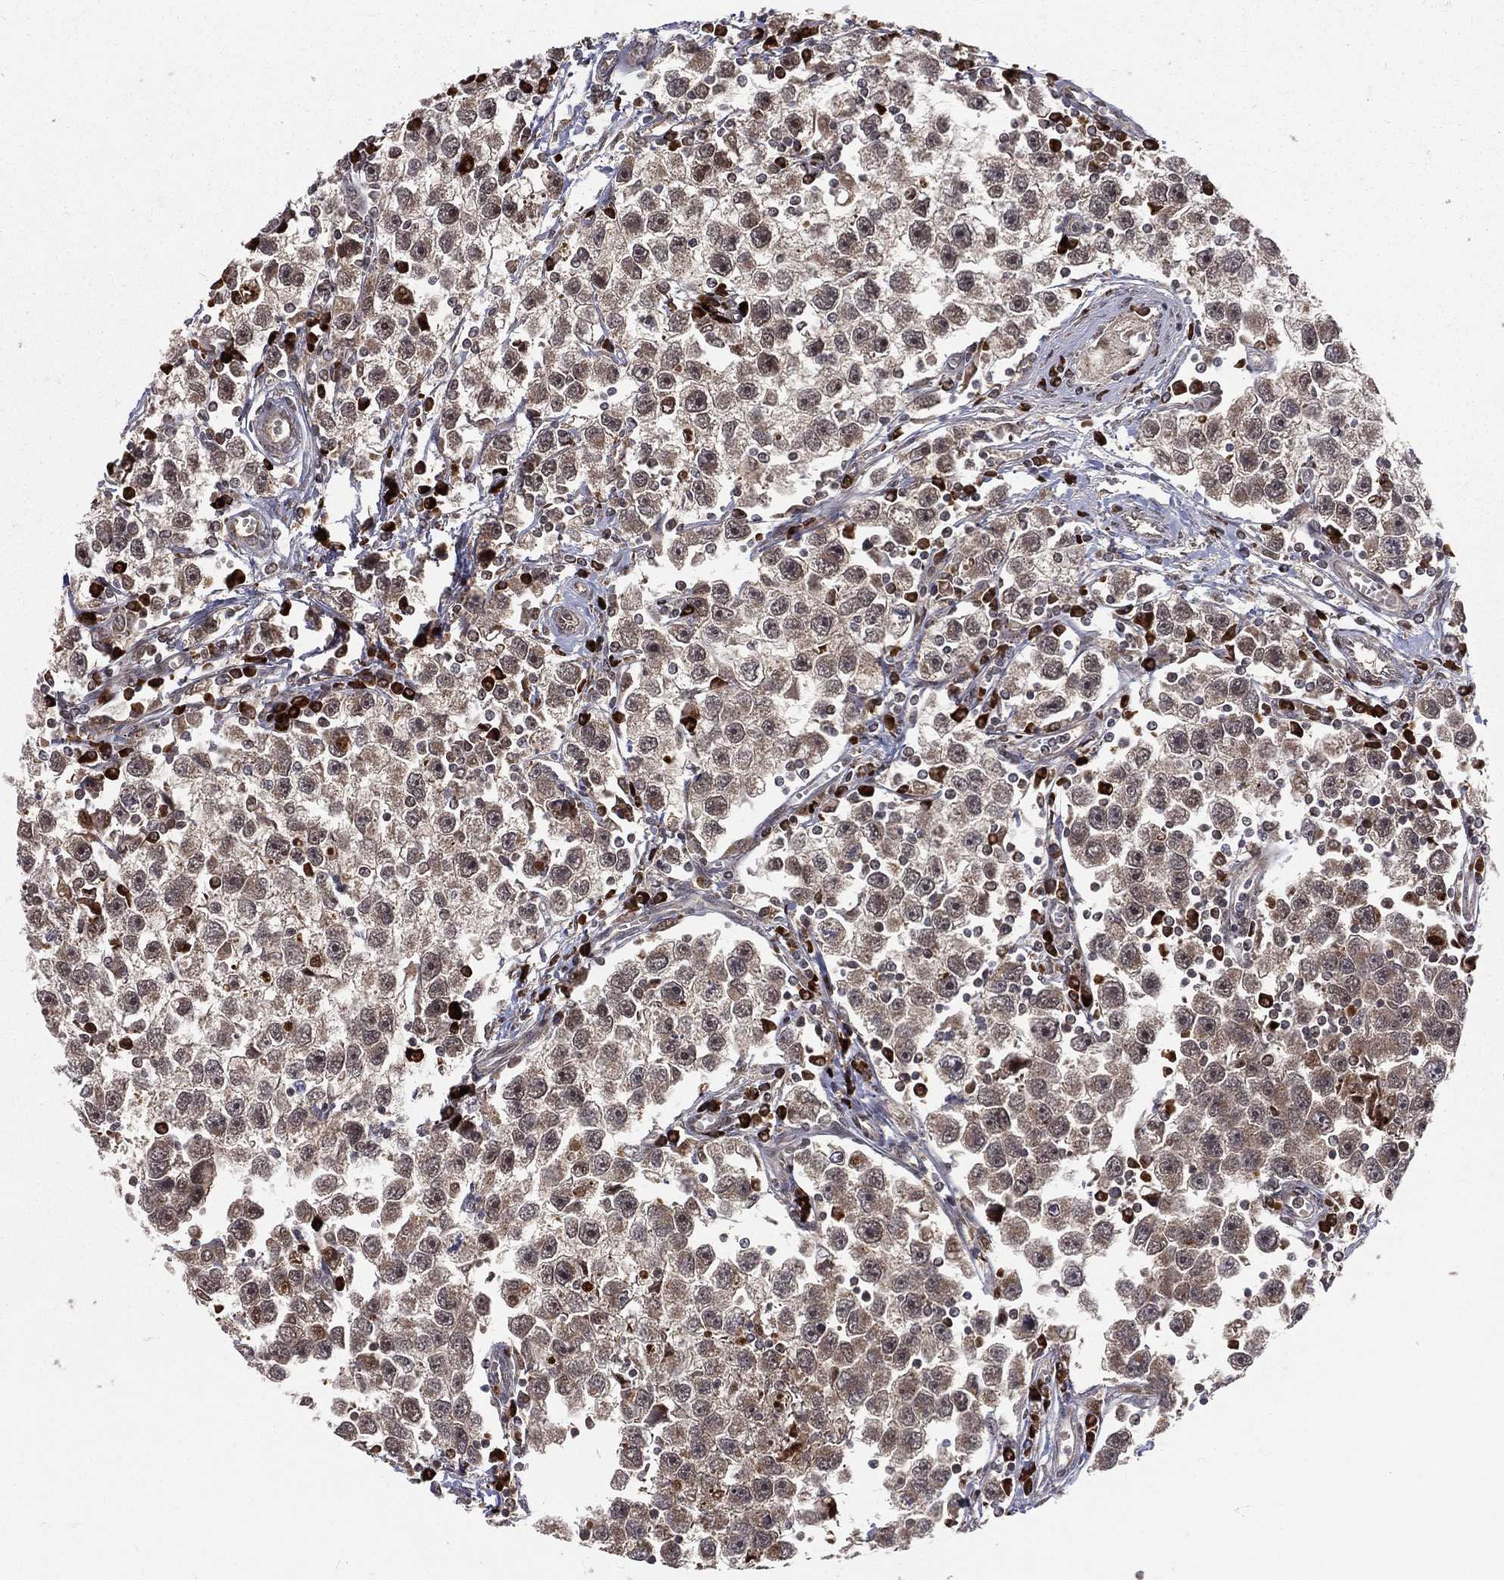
{"staining": {"intensity": "moderate", "quantity": "<25%", "location": "cytoplasmic/membranous,nuclear"}, "tissue": "testis cancer", "cell_type": "Tumor cells", "image_type": "cancer", "snomed": [{"axis": "morphology", "description": "Seminoma, NOS"}, {"axis": "topography", "description": "Testis"}], "caption": "Moderate cytoplasmic/membranous and nuclear staining is appreciated in about <25% of tumor cells in testis cancer.", "gene": "MDM2", "patient": {"sex": "male", "age": 30}}